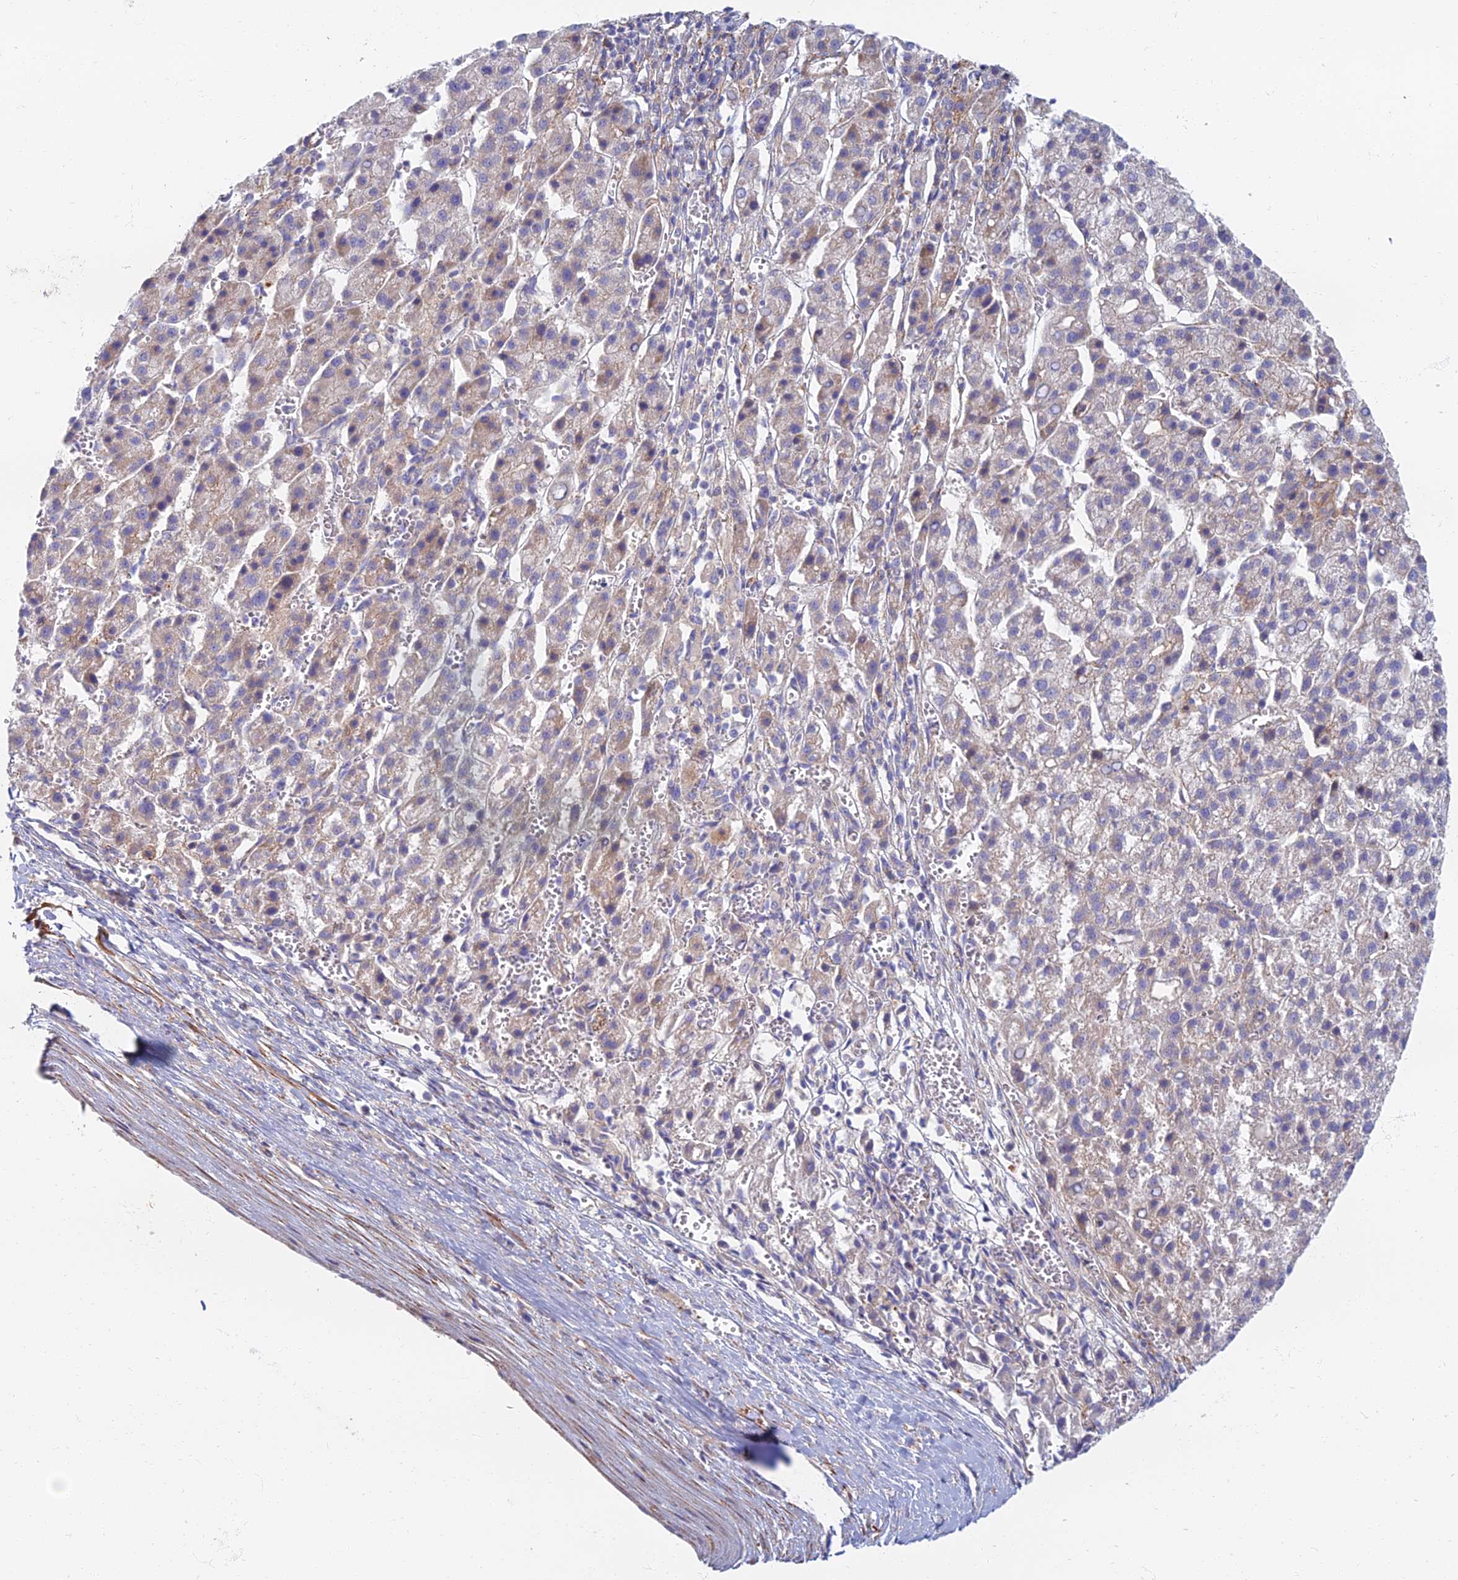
{"staining": {"intensity": "negative", "quantity": "none", "location": "none"}, "tissue": "liver cancer", "cell_type": "Tumor cells", "image_type": "cancer", "snomed": [{"axis": "morphology", "description": "Carcinoma, Hepatocellular, NOS"}, {"axis": "topography", "description": "Liver"}], "caption": "Immunohistochemistry (IHC) histopathology image of neoplastic tissue: liver cancer (hepatocellular carcinoma) stained with DAB demonstrates no significant protein staining in tumor cells.", "gene": "C15orf40", "patient": {"sex": "female", "age": 58}}